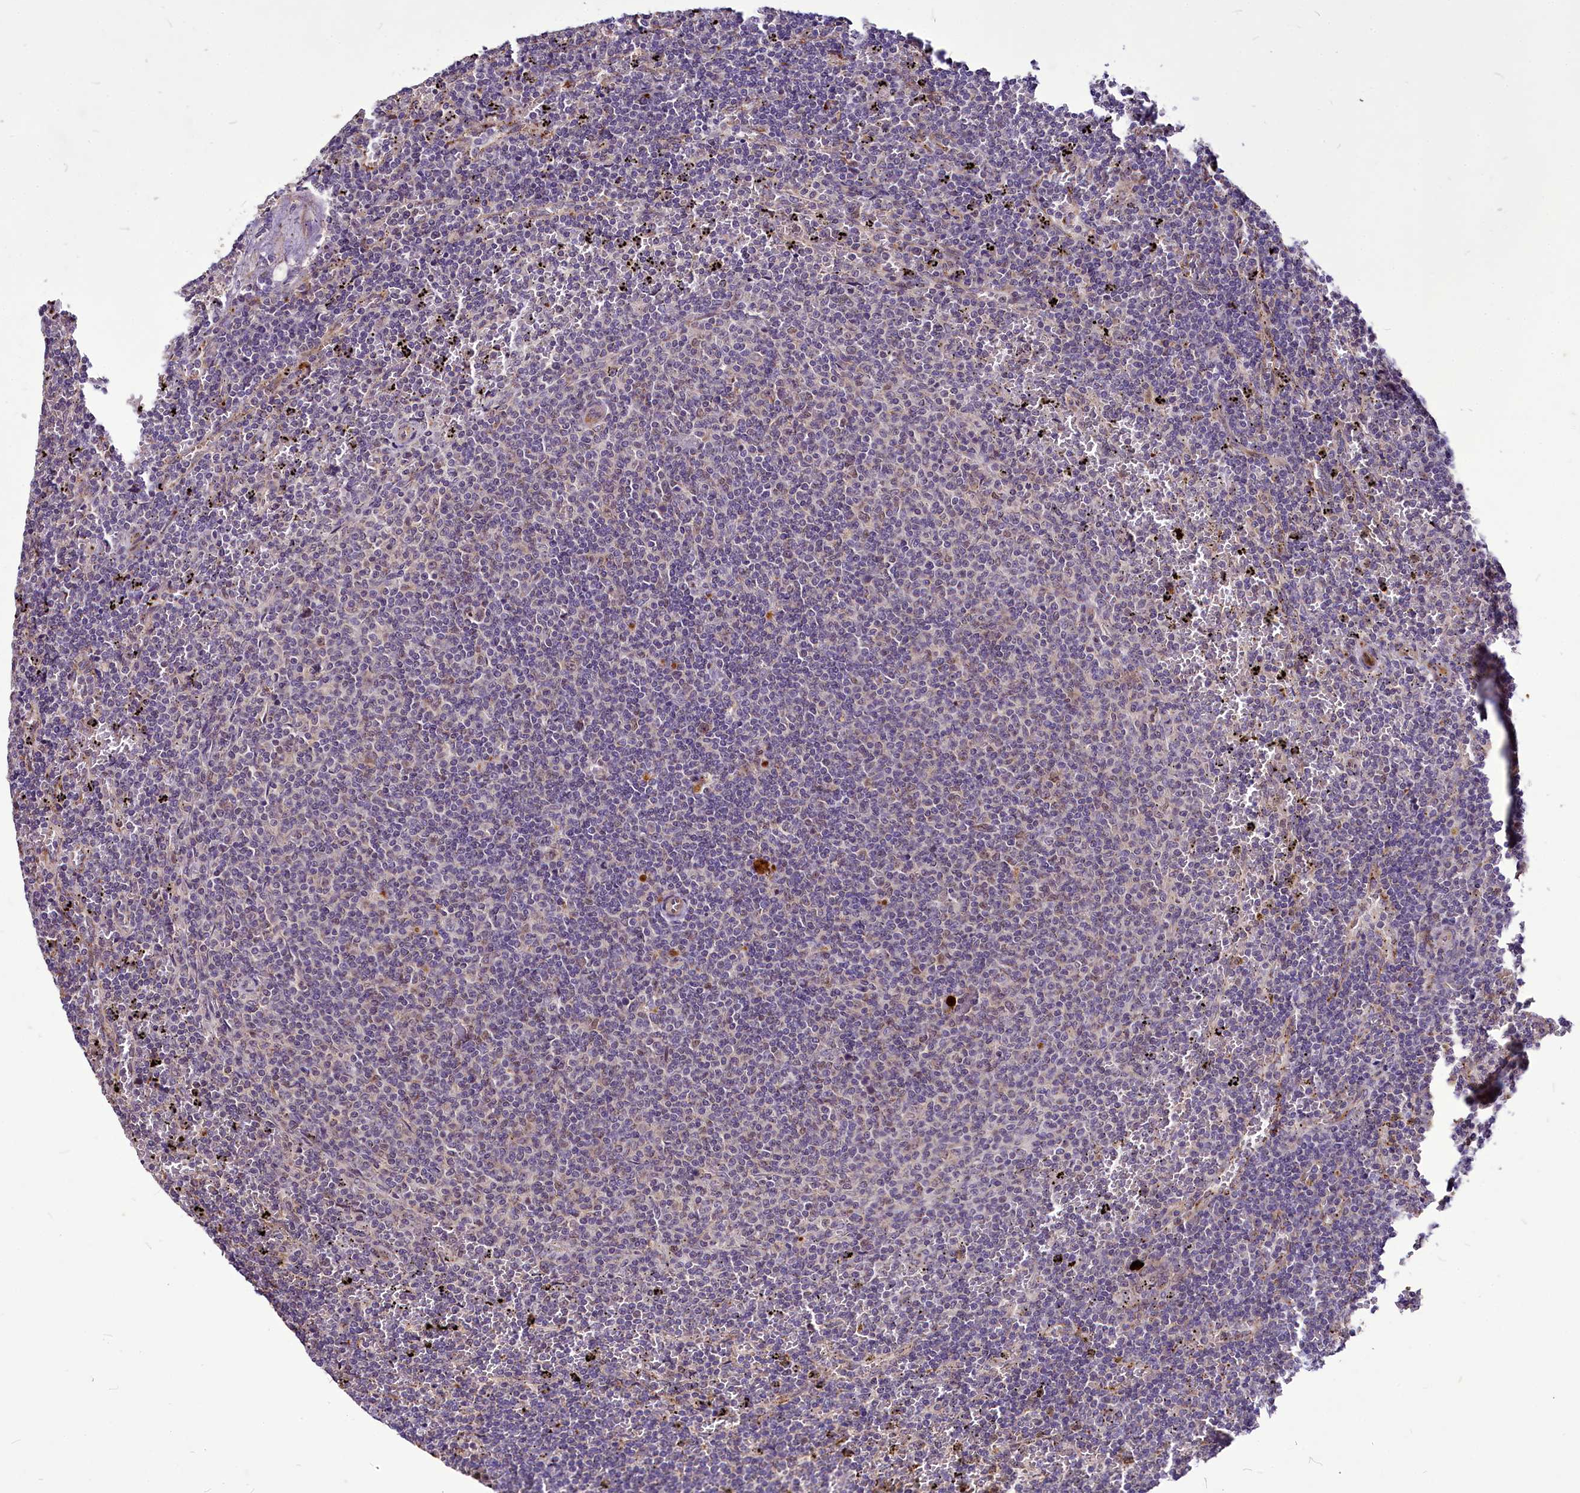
{"staining": {"intensity": "negative", "quantity": "none", "location": "none"}, "tissue": "lymphoma", "cell_type": "Tumor cells", "image_type": "cancer", "snomed": [{"axis": "morphology", "description": "Malignant lymphoma, non-Hodgkin's type, Low grade"}, {"axis": "topography", "description": "Spleen"}], "caption": "Tumor cells show no significant protein positivity in lymphoma. Brightfield microscopy of immunohistochemistry stained with DAB (brown) and hematoxylin (blue), captured at high magnification.", "gene": "C11orf86", "patient": {"sex": "female", "age": 50}}